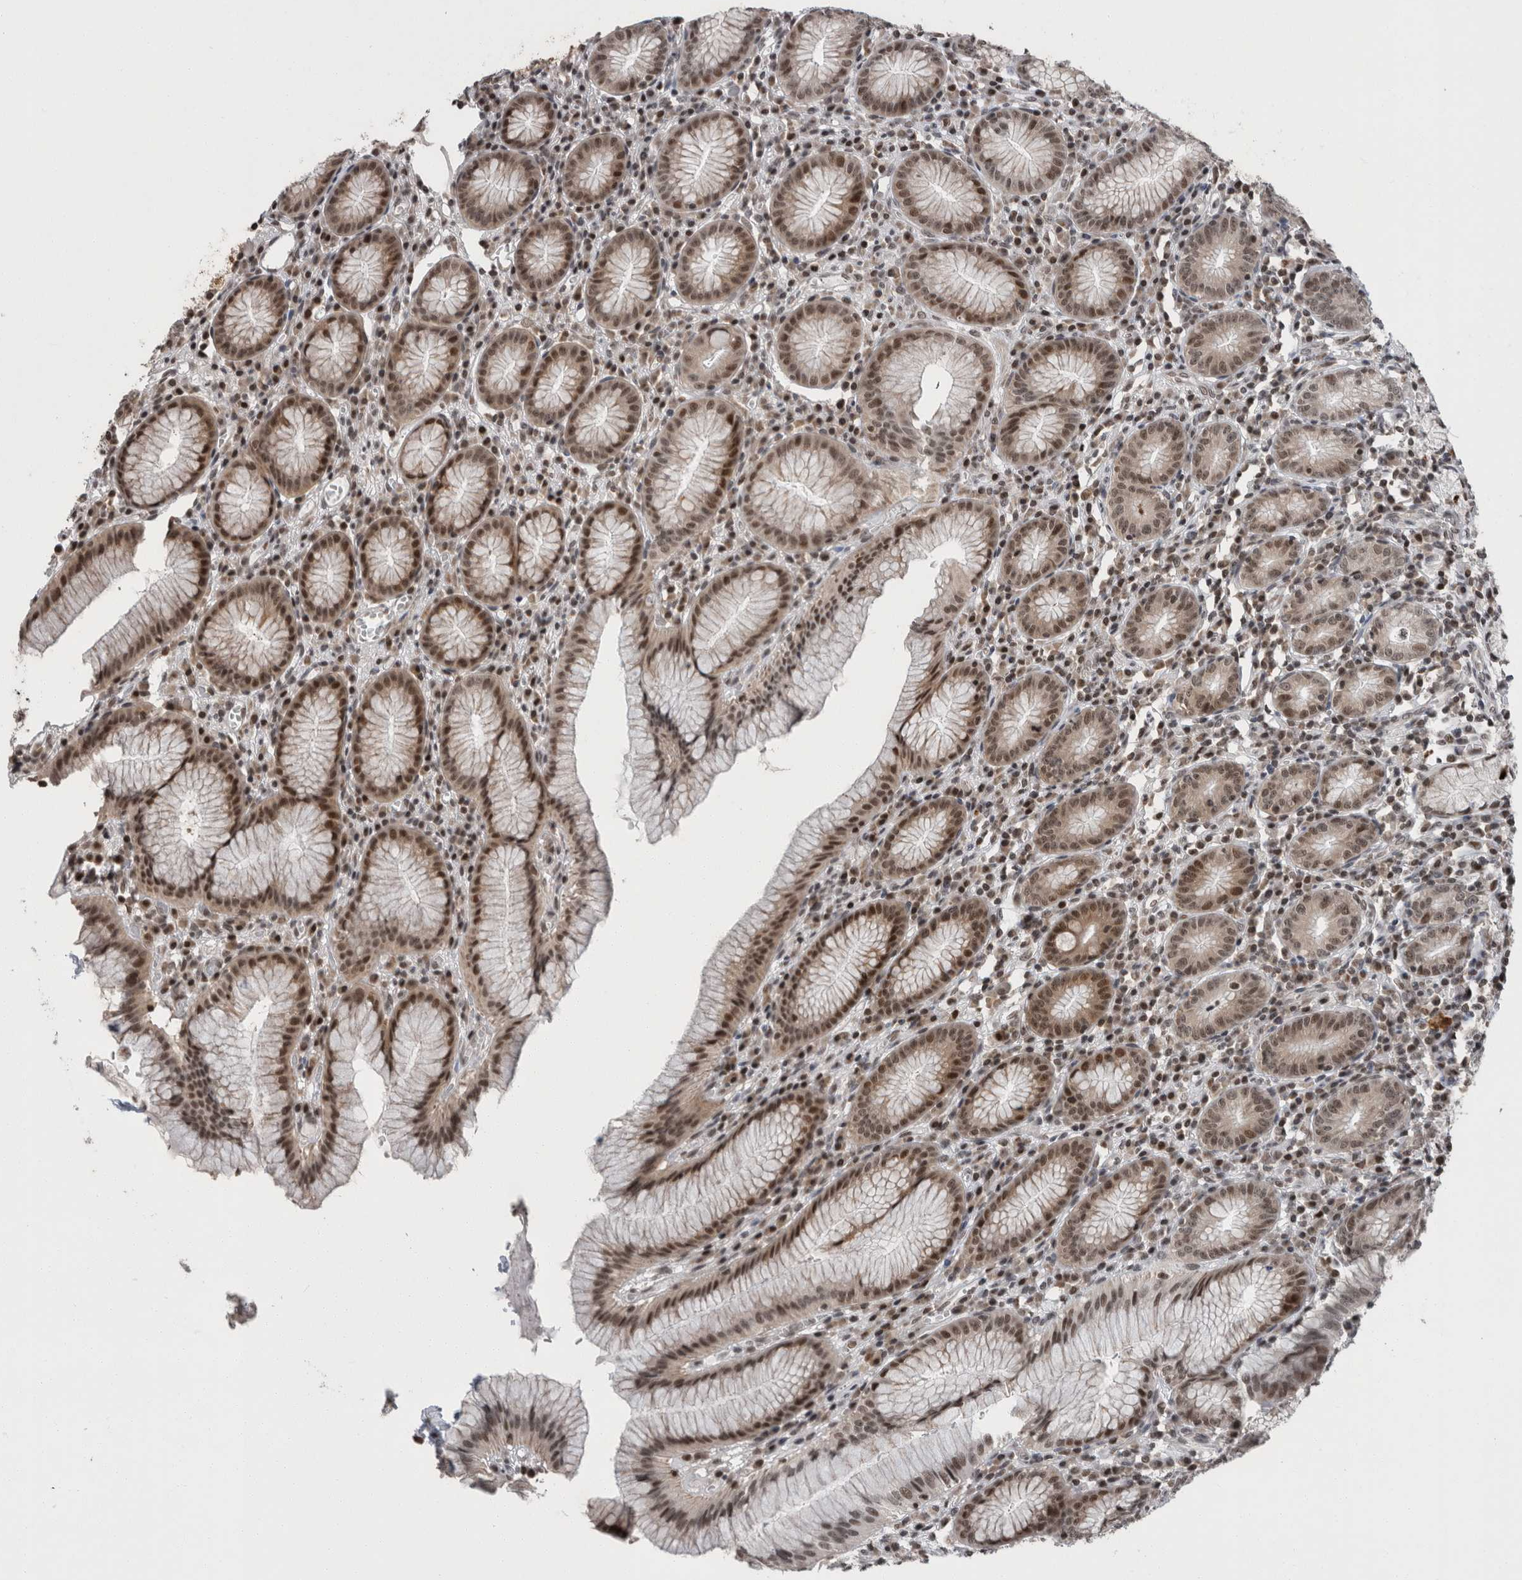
{"staining": {"intensity": "strong", "quantity": "25%-75%", "location": "cytoplasmic/membranous,nuclear"}, "tissue": "stomach", "cell_type": "Glandular cells", "image_type": "normal", "snomed": [{"axis": "morphology", "description": "Normal tissue, NOS"}, {"axis": "topography", "description": "Stomach"}], "caption": "Immunohistochemistry (IHC) micrograph of unremarkable stomach: stomach stained using IHC reveals high levels of strong protein expression localized specifically in the cytoplasmic/membranous,nuclear of glandular cells, appearing as a cytoplasmic/membranous,nuclear brown color.", "gene": "ZBTB11", "patient": {"sex": "male", "age": 55}}